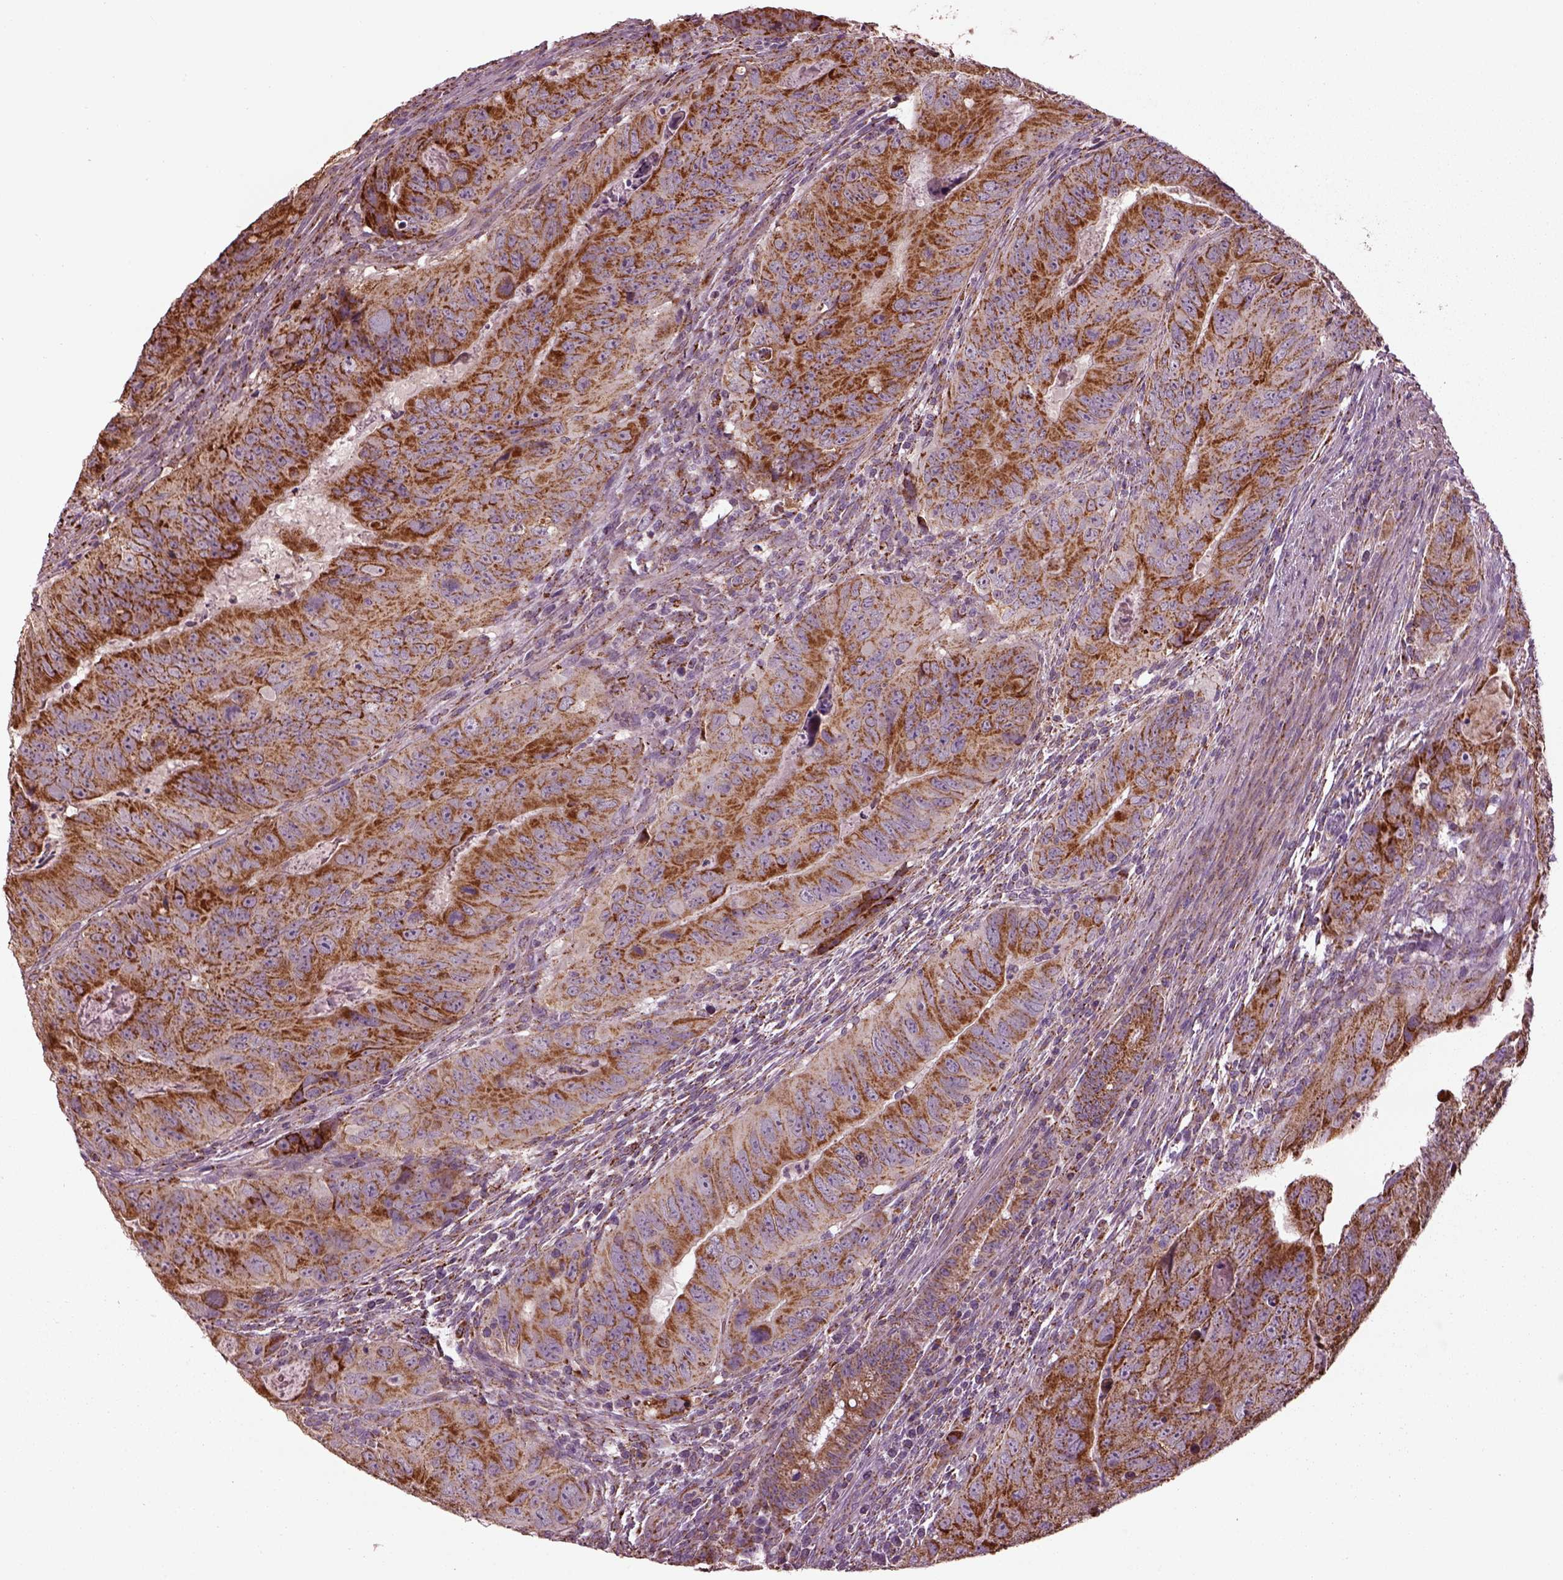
{"staining": {"intensity": "moderate", "quantity": ">75%", "location": "cytoplasmic/membranous"}, "tissue": "colorectal cancer", "cell_type": "Tumor cells", "image_type": "cancer", "snomed": [{"axis": "morphology", "description": "Adenocarcinoma, NOS"}, {"axis": "topography", "description": "Colon"}], "caption": "Colorectal cancer (adenocarcinoma) tissue exhibits moderate cytoplasmic/membranous positivity in about >75% of tumor cells", "gene": "TMEM254", "patient": {"sex": "male", "age": 79}}